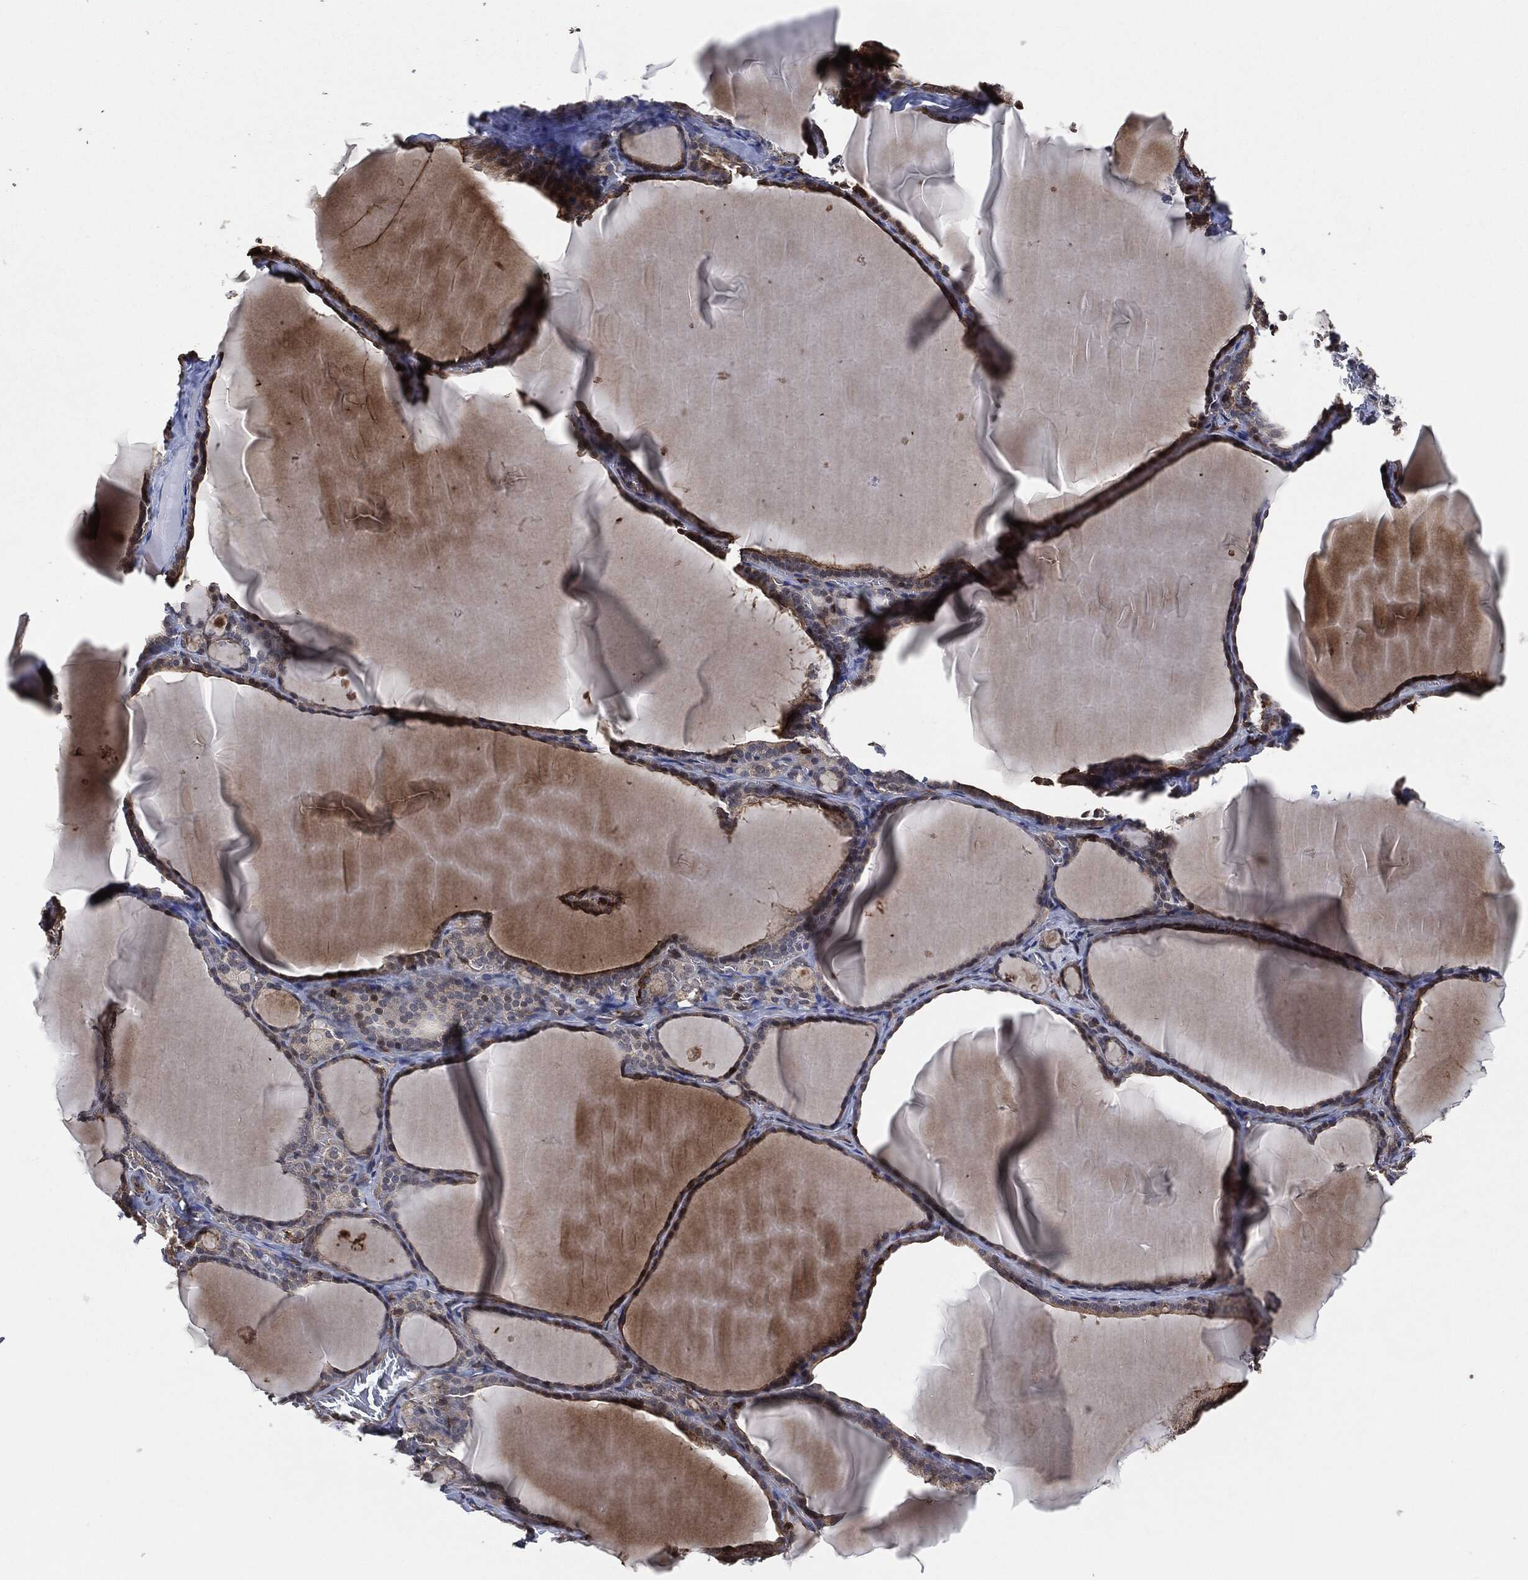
{"staining": {"intensity": "strong", "quantity": "25%-75%", "location": "nuclear"}, "tissue": "thyroid gland", "cell_type": "Glandular cells", "image_type": "normal", "snomed": [{"axis": "morphology", "description": "Normal tissue, NOS"}, {"axis": "morphology", "description": "Hyperplasia, NOS"}, {"axis": "topography", "description": "Thyroid gland"}], "caption": "Immunohistochemical staining of benign thyroid gland demonstrates high levels of strong nuclear expression in approximately 25%-75% of glandular cells.", "gene": "TPT1", "patient": {"sex": "female", "age": 27}}